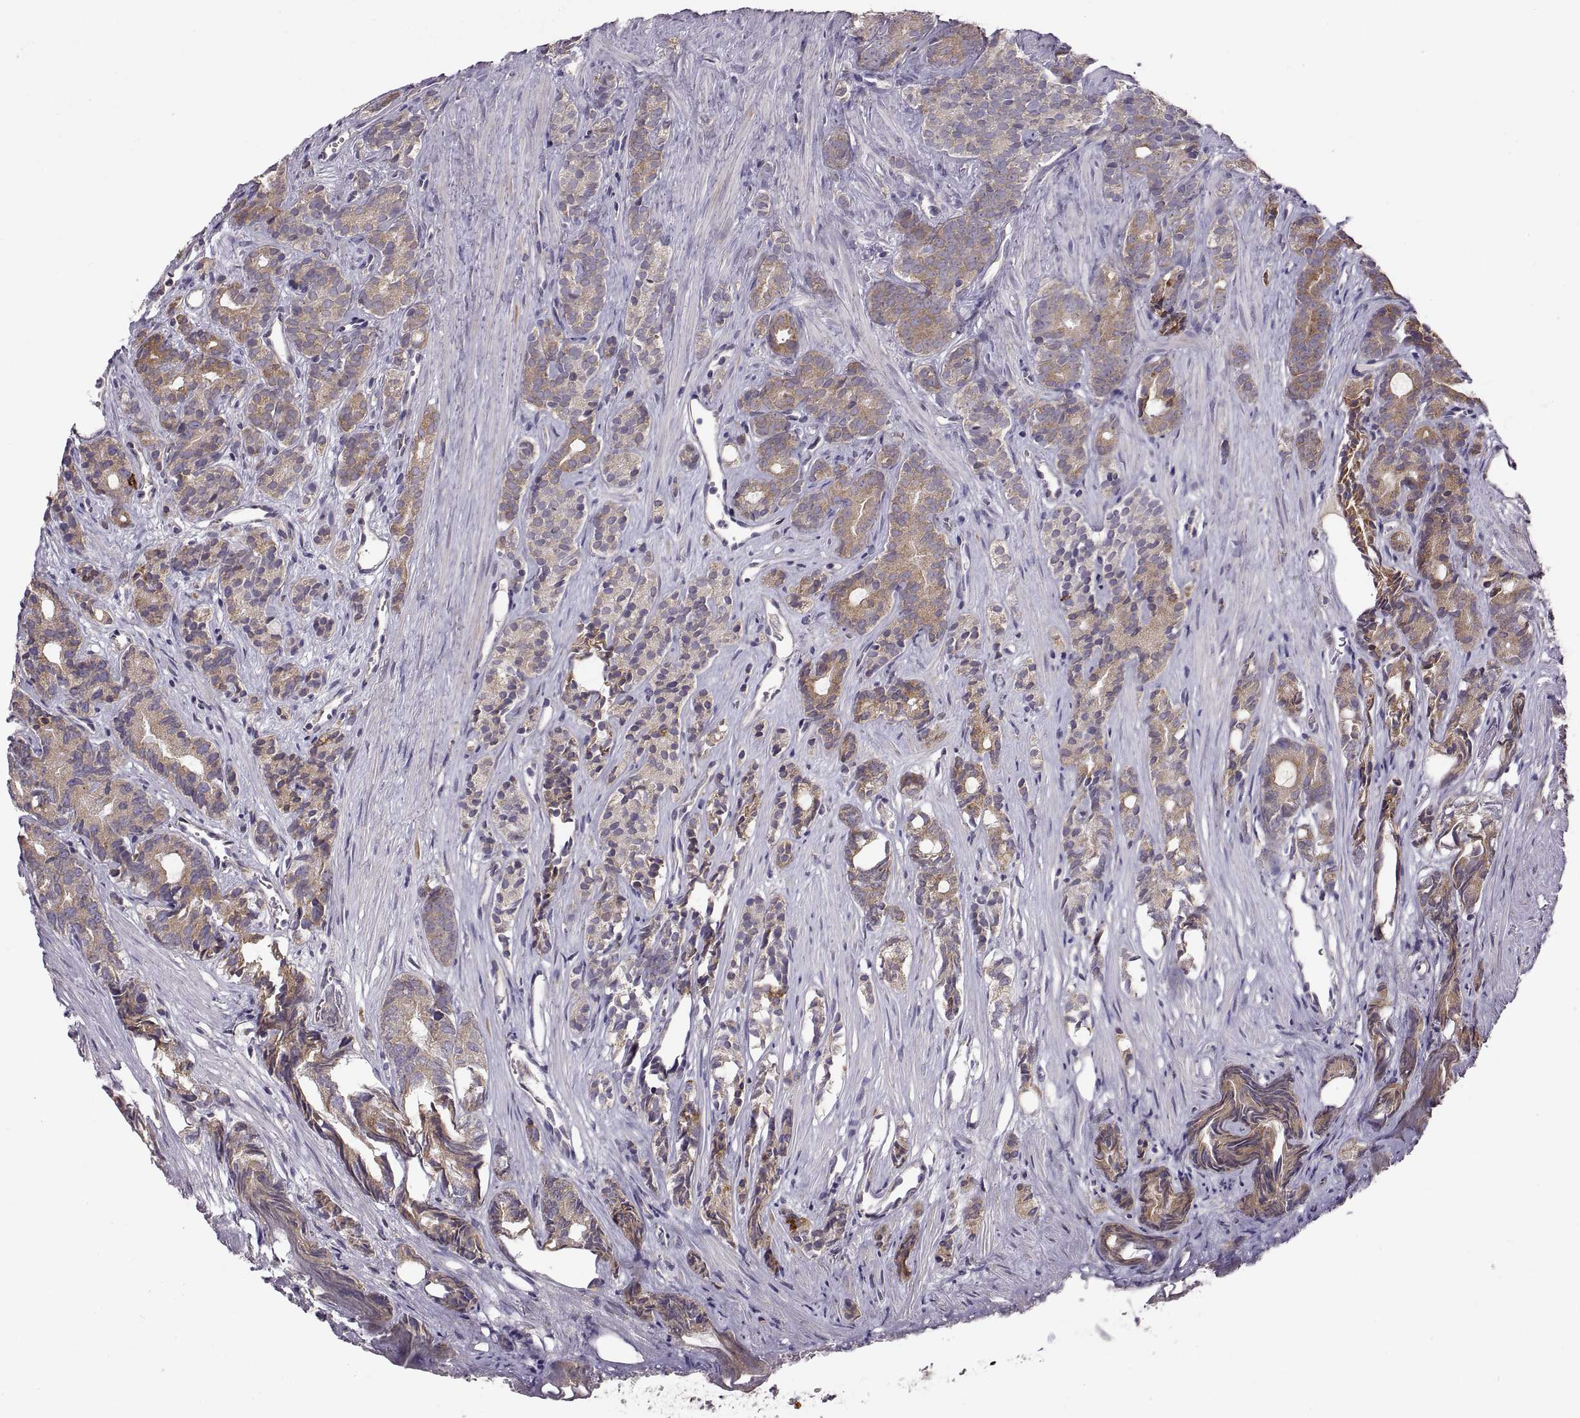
{"staining": {"intensity": "moderate", "quantity": ">75%", "location": "cytoplasmic/membranous"}, "tissue": "prostate cancer", "cell_type": "Tumor cells", "image_type": "cancer", "snomed": [{"axis": "morphology", "description": "Adenocarcinoma, High grade"}, {"axis": "topography", "description": "Prostate"}], "caption": "A medium amount of moderate cytoplasmic/membranous staining is identified in about >75% of tumor cells in prostate cancer tissue. Using DAB (brown) and hematoxylin (blue) stains, captured at high magnification using brightfield microscopy.", "gene": "PLEKHB2", "patient": {"sex": "male", "age": 84}}